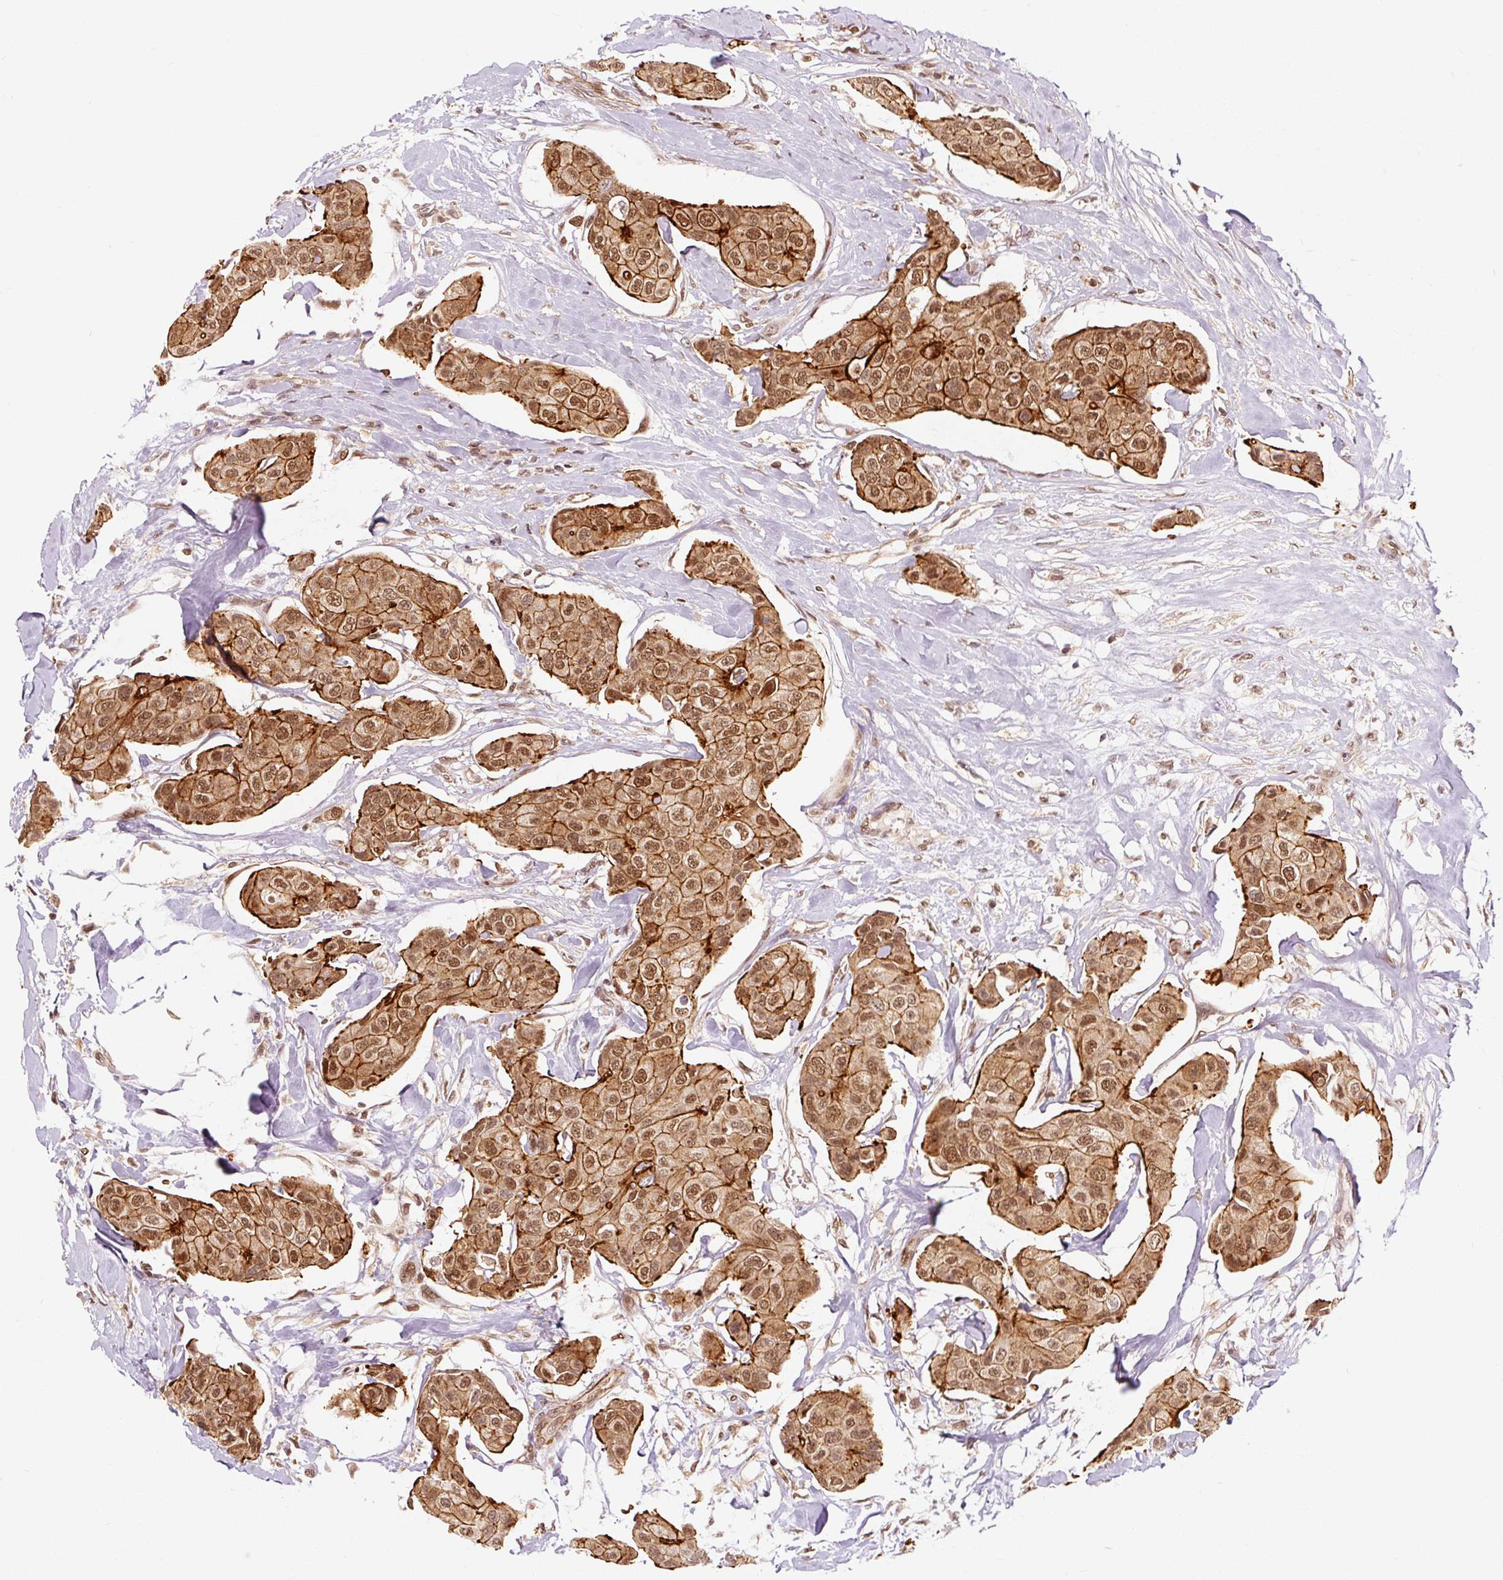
{"staining": {"intensity": "moderate", "quantity": ">75%", "location": "cytoplasmic/membranous,nuclear"}, "tissue": "breast cancer", "cell_type": "Tumor cells", "image_type": "cancer", "snomed": [{"axis": "morphology", "description": "Duct carcinoma"}, {"axis": "topography", "description": "Breast"}, {"axis": "topography", "description": "Lymph node"}], "caption": "This is a micrograph of immunohistochemistry (IHC) staining of breast cancer, which shows moderate expression in the cytoplasmic/membranous and nuclear of tumor cells.", "gene": "CSTF1", "patient": {"sex": "female", "age": 80}}